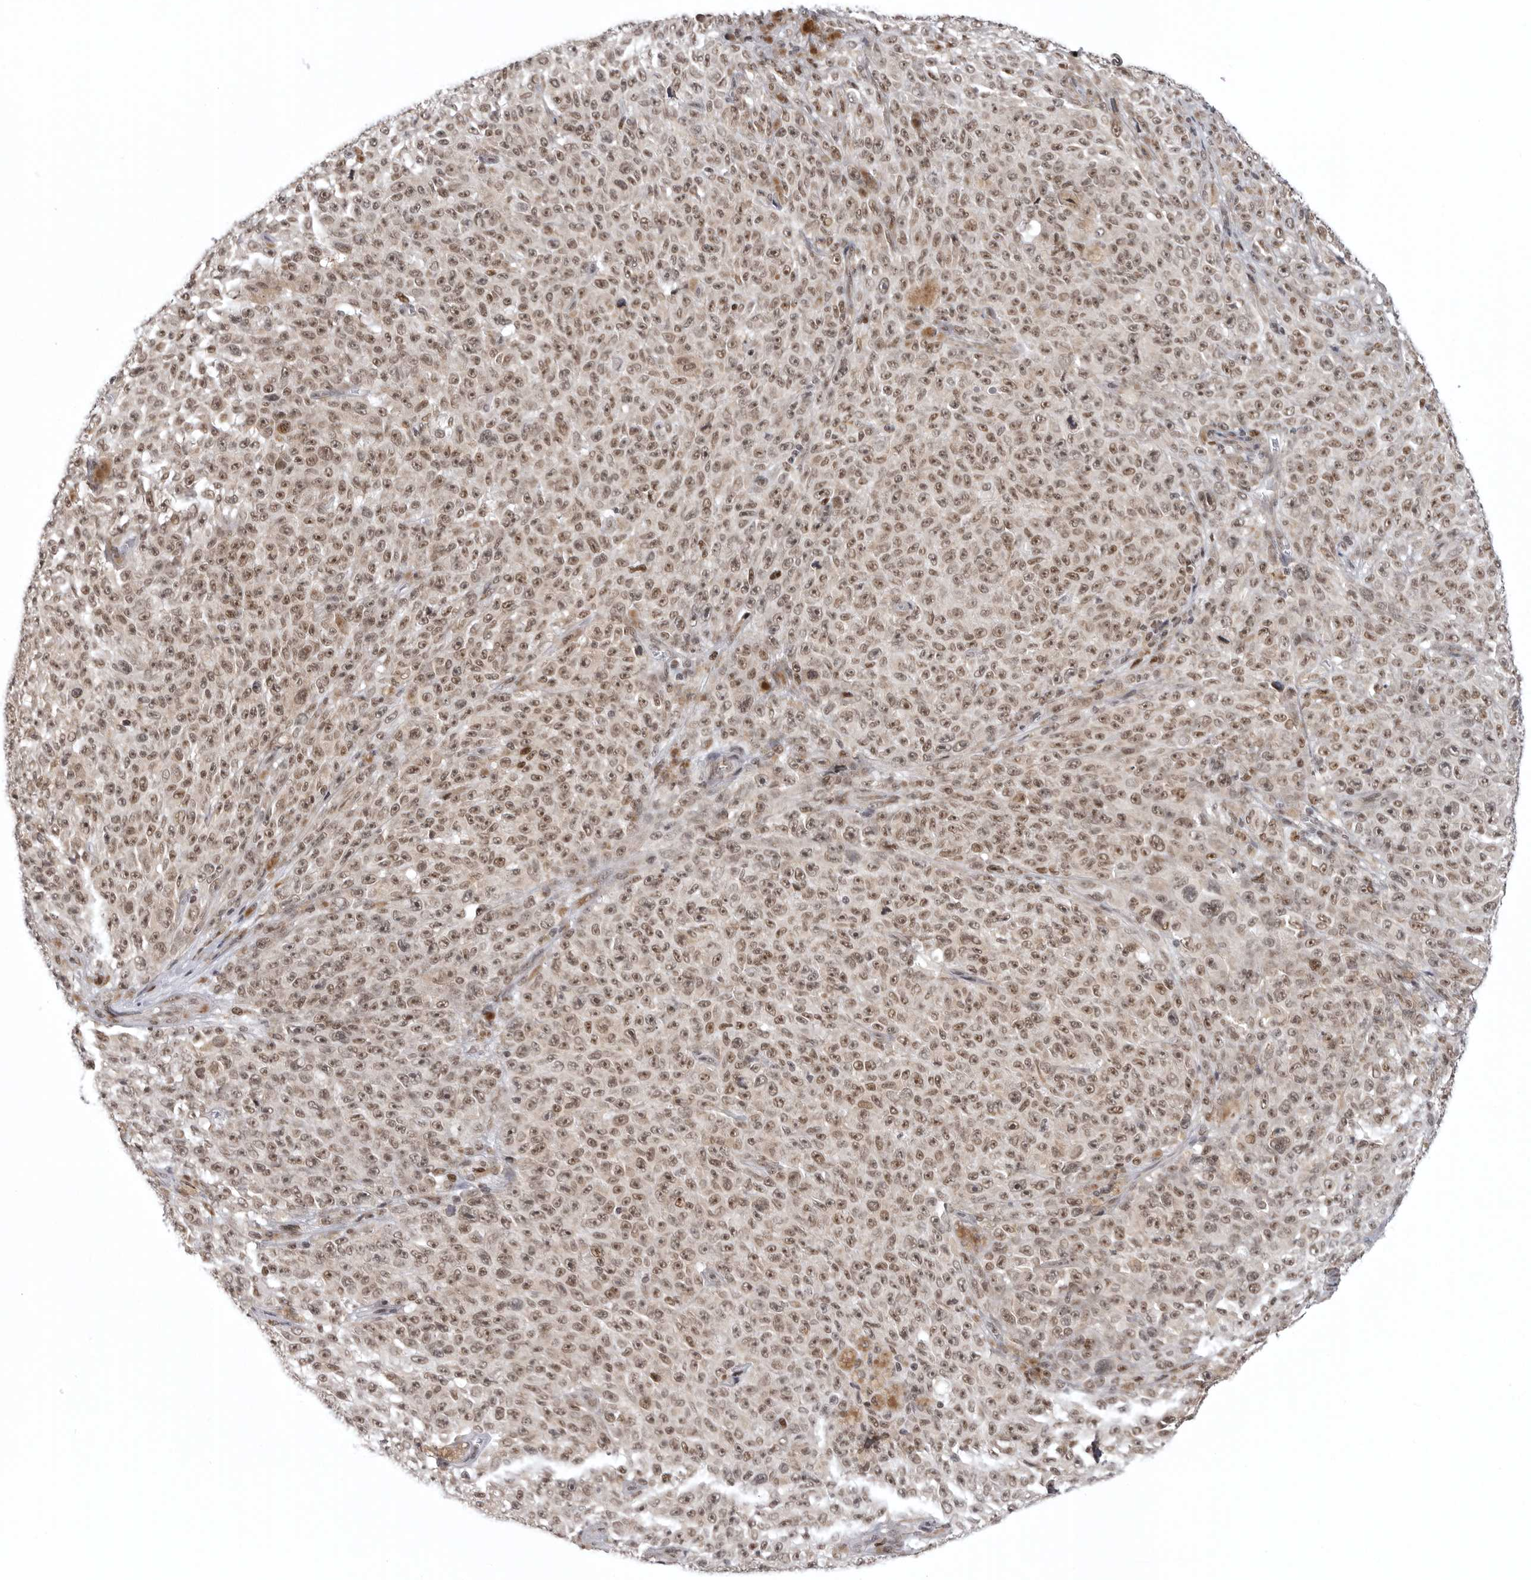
{"staining": {"intensity": "moderate", "quantity": ">75%", "location": "nuclear"}, "tissue": "melanoma", "cell_type": "Tumor cells", "image_type": "cancer", "snomed": [{"axis": "morphology", "description": "Malignant melanoma, NOS"}, {"axis": "topography", "description": "Skin"}], "caption": "IHC histopathology image of neoplastic tissue: human malignant melanoma stained using IHC exhibits medium levels of moderate protein expression localized specifically in the nuclear of tumor cells, appearing as a nuclear brown color.", "gene": "PRDM10", "patient": {"sex": "female", "age": 82}}